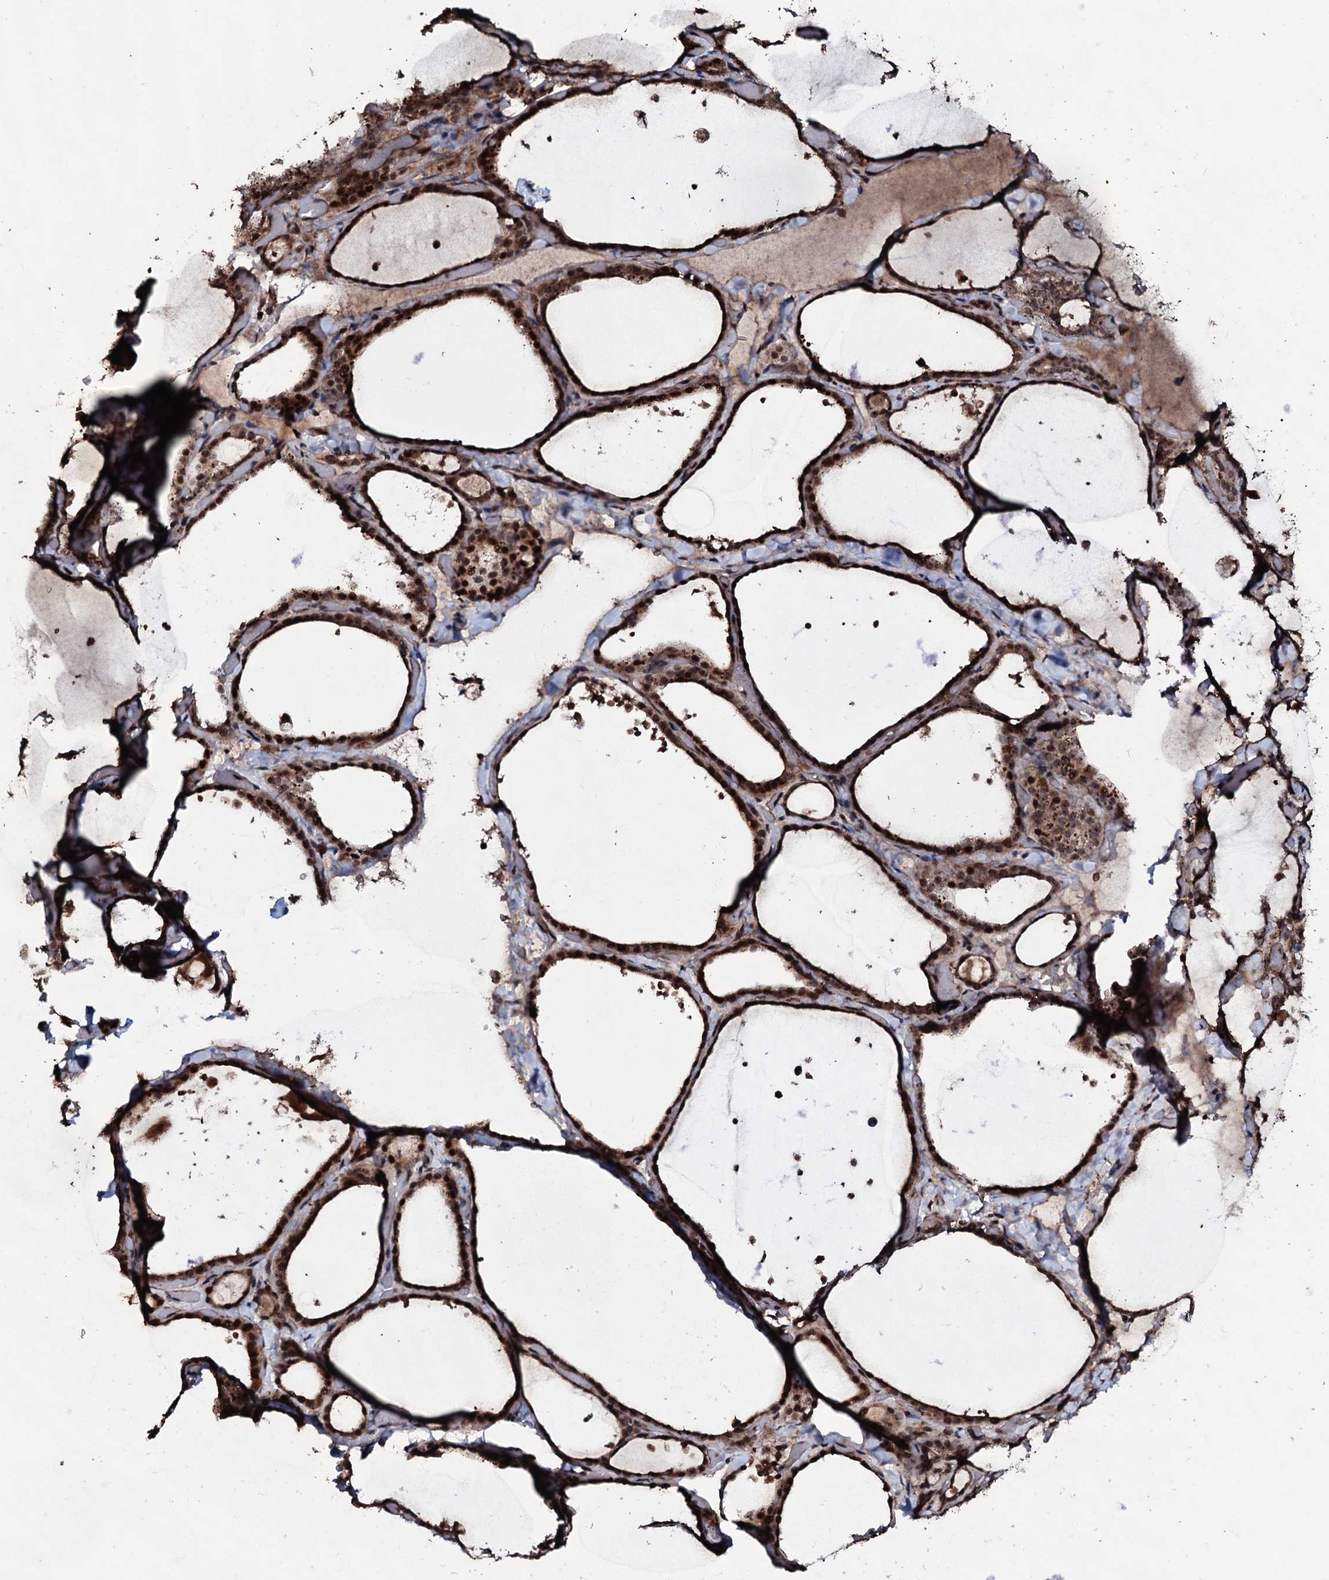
{"staining": {"intensity": "strong", "quantity": ">75%", "location": "cytoplasmic/membranous,nuclear"}, "tissue": "thyroid gland", "cell_type": "Glandular cells", "image_type": "normal", "snomed": [{"axis": "morphology", "description": "Normal tissue, NOS"}, {"axis": "topography", "description": "Thyroid gland"}], "caption": "Brown immunohistochemical staining in benign human thyroid gland demonstrates strong cytoplasmic/membranous,nuclear expression in approximately >75% of glandular cells. Nuclei are stained in blue.", "gene": "SUPT7L", "patient": {"sex": "female", "age": 44}}